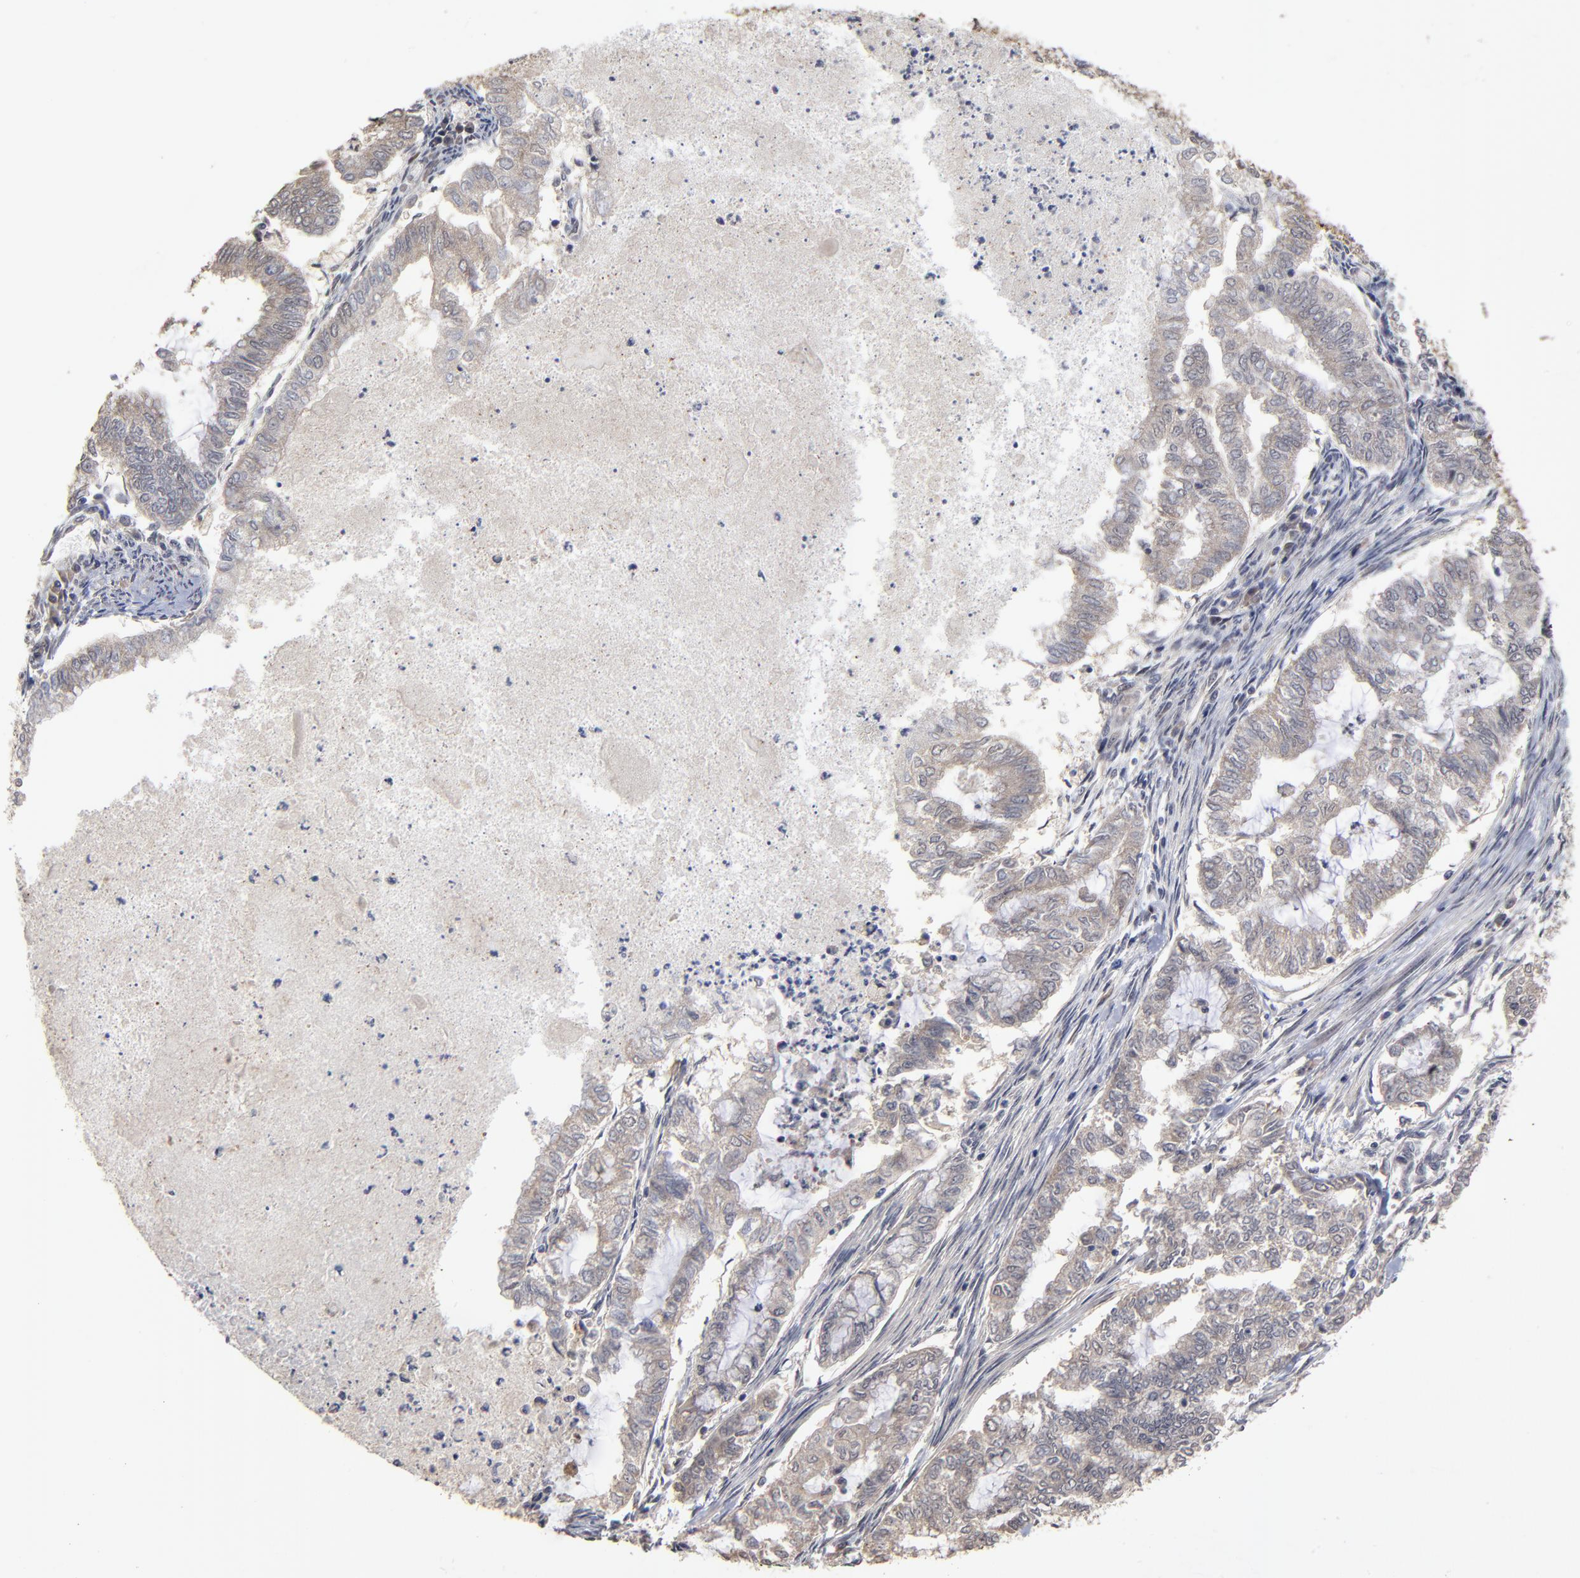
{"staining": {"intensity": "weak", "quantity": "<25%", "location": "cytoplasmic/membranous"}, "tissue": "endometrial cancer", "cell_type": "Tumor cells", "image_type": "cancer", "snomed": [{"axis": "morphology", "description": "Adenocarcinoma, NOS"}, {"axis": "topography", "description": "Endometrium"}], "caption": "High power microscopy image of an immunohistochemistry (IHC) photomicrograph of endometrial cancer (adenocarcinoma), revealing no significant positivity in tumor cells. (DAB (3,3'-diaminobenzidine) immunohistochemistry (IHC) visualized using brightfield microscopy, high magnification).", "gene": "ASB8", "patient": {"sex": "female", "age": 79}}